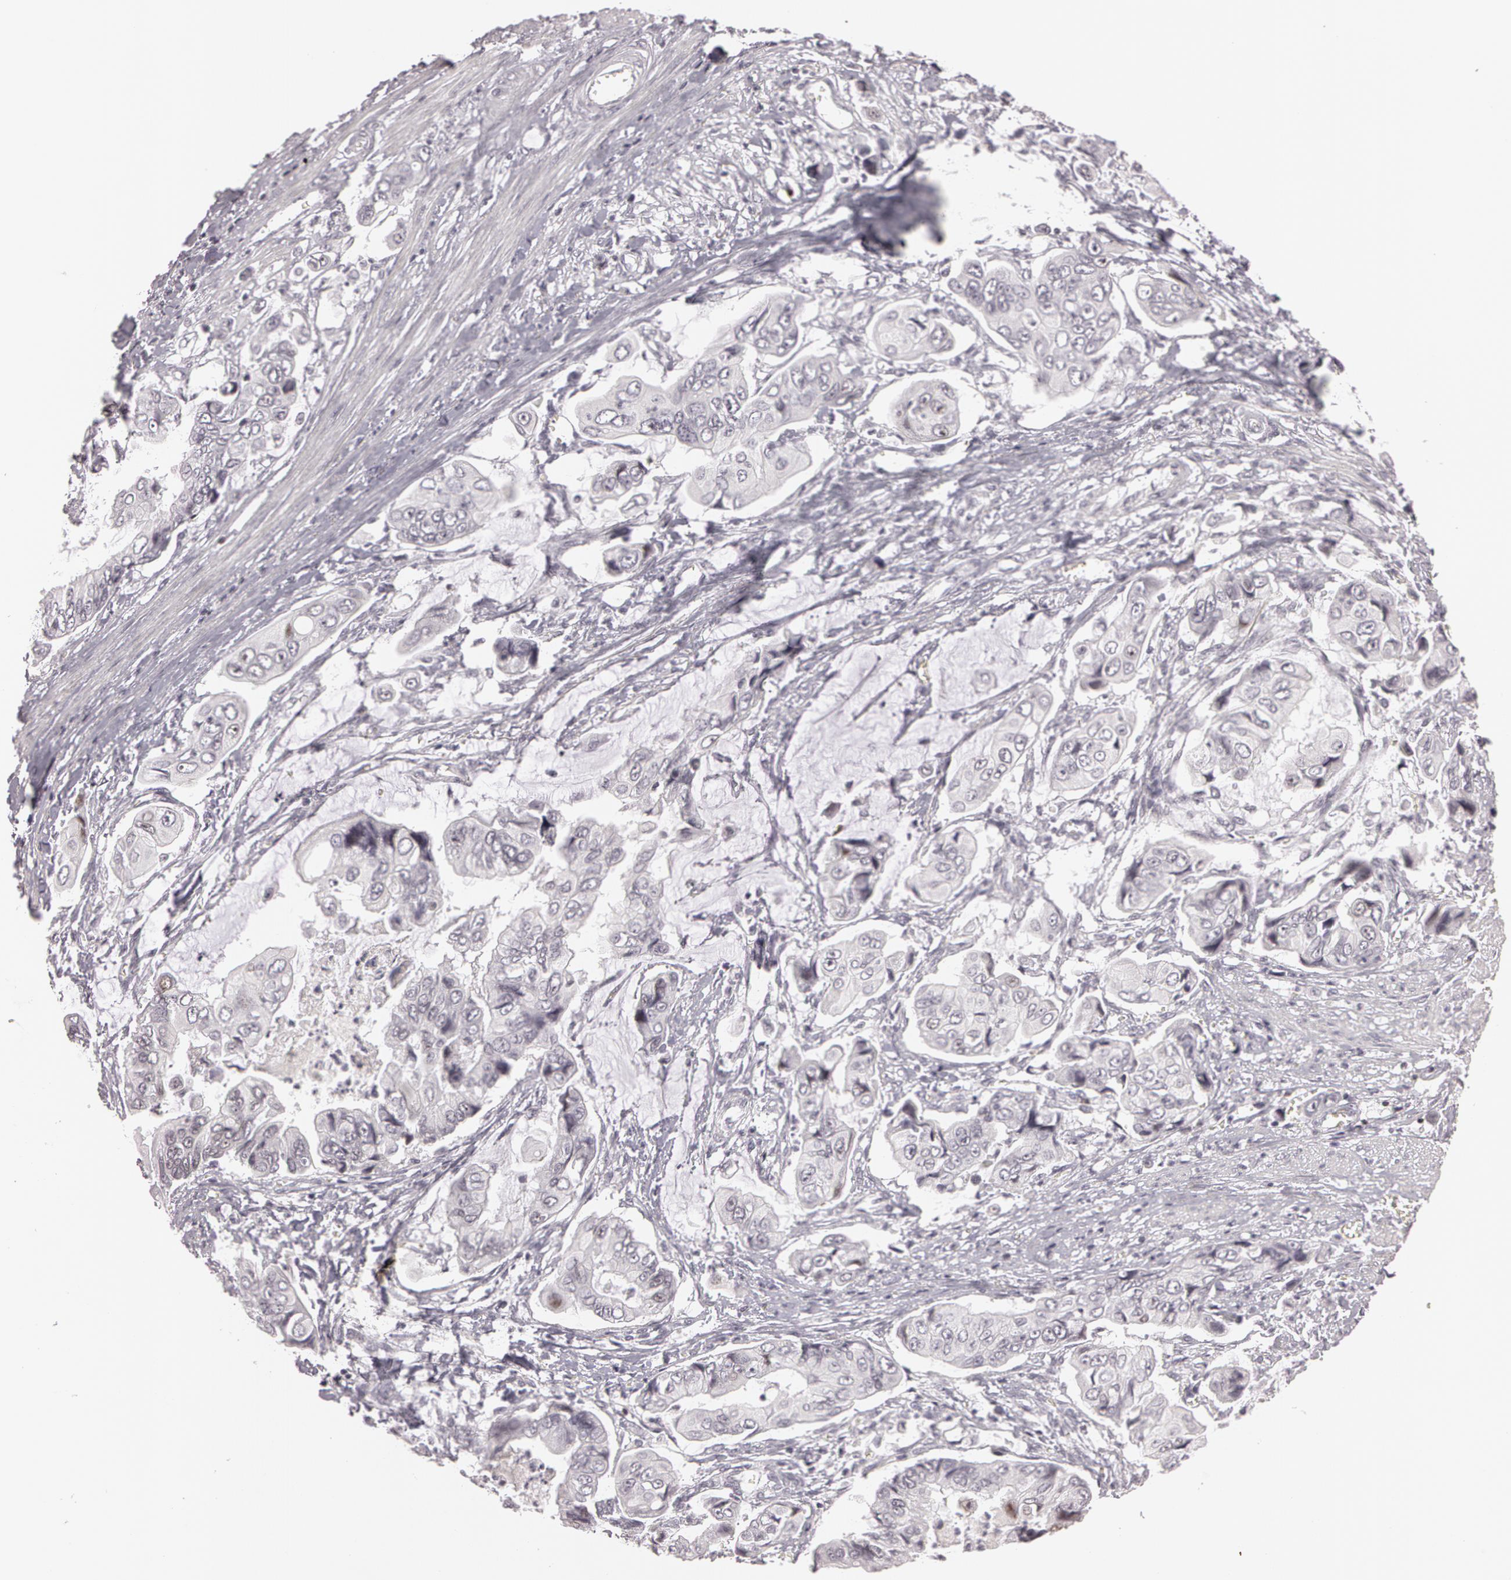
{"staining": {"intensity": "negative", "quantity": "none", "location": "none"}, "tissue": "stomach cancer", "cell_type": "Tumor cells", "image_type": "cancer", "snomed": [{"axis": "morphology", "description": "Adenocarcinoma, NOS"}, {"axis": "topography", "description": "Stomach, upper"}], "caption": "Immunohistochemical staining of stomach cancer displays no significant expression in tumor cells.", "gene": "FBL", "patient": {"sex": "male", "age": 80}}